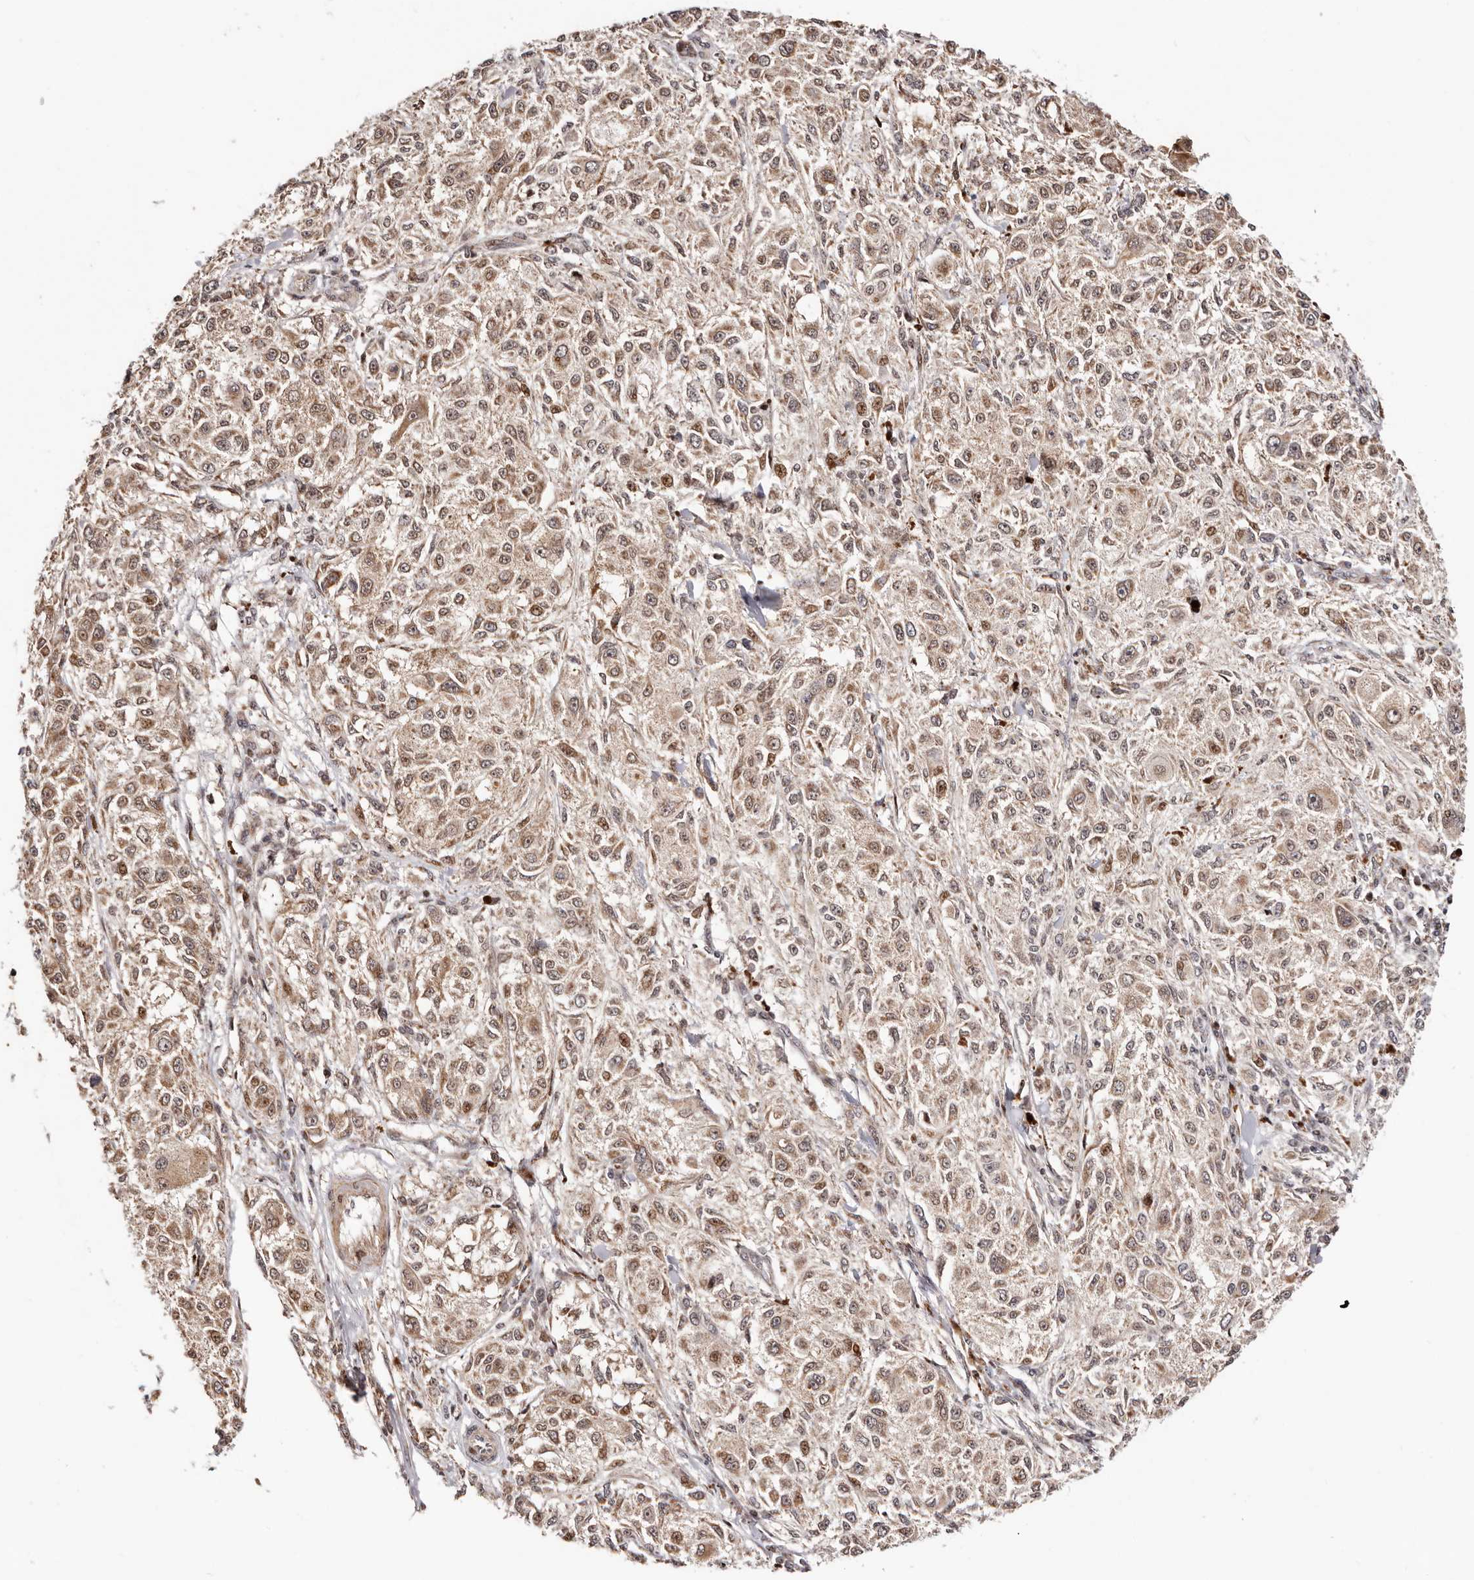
{"staining": {"intensity": "weak", "quantity": ">75%", "location": "cytoplasmic/membranous,nuclear"}, "tissue": "melanoma", "cell_type": "Tumor cells", "image_type": "cancer", "snomed": [{"axis": "morphology", "description": "Necrosis, NOS"}, {"axis": "morphology", "description": "Malignant melanoma, NOS"}, {"axis": "topography", "description": "Skin"}], "caption": "A histopathology image of human malignant melanoma stained for a protein demonstrates weak cytoplasmic/membranous and nuclear brown staining in tumor cells.", "gene": "HIVEP3", "patient": {"sex": "female", "age": 87}}